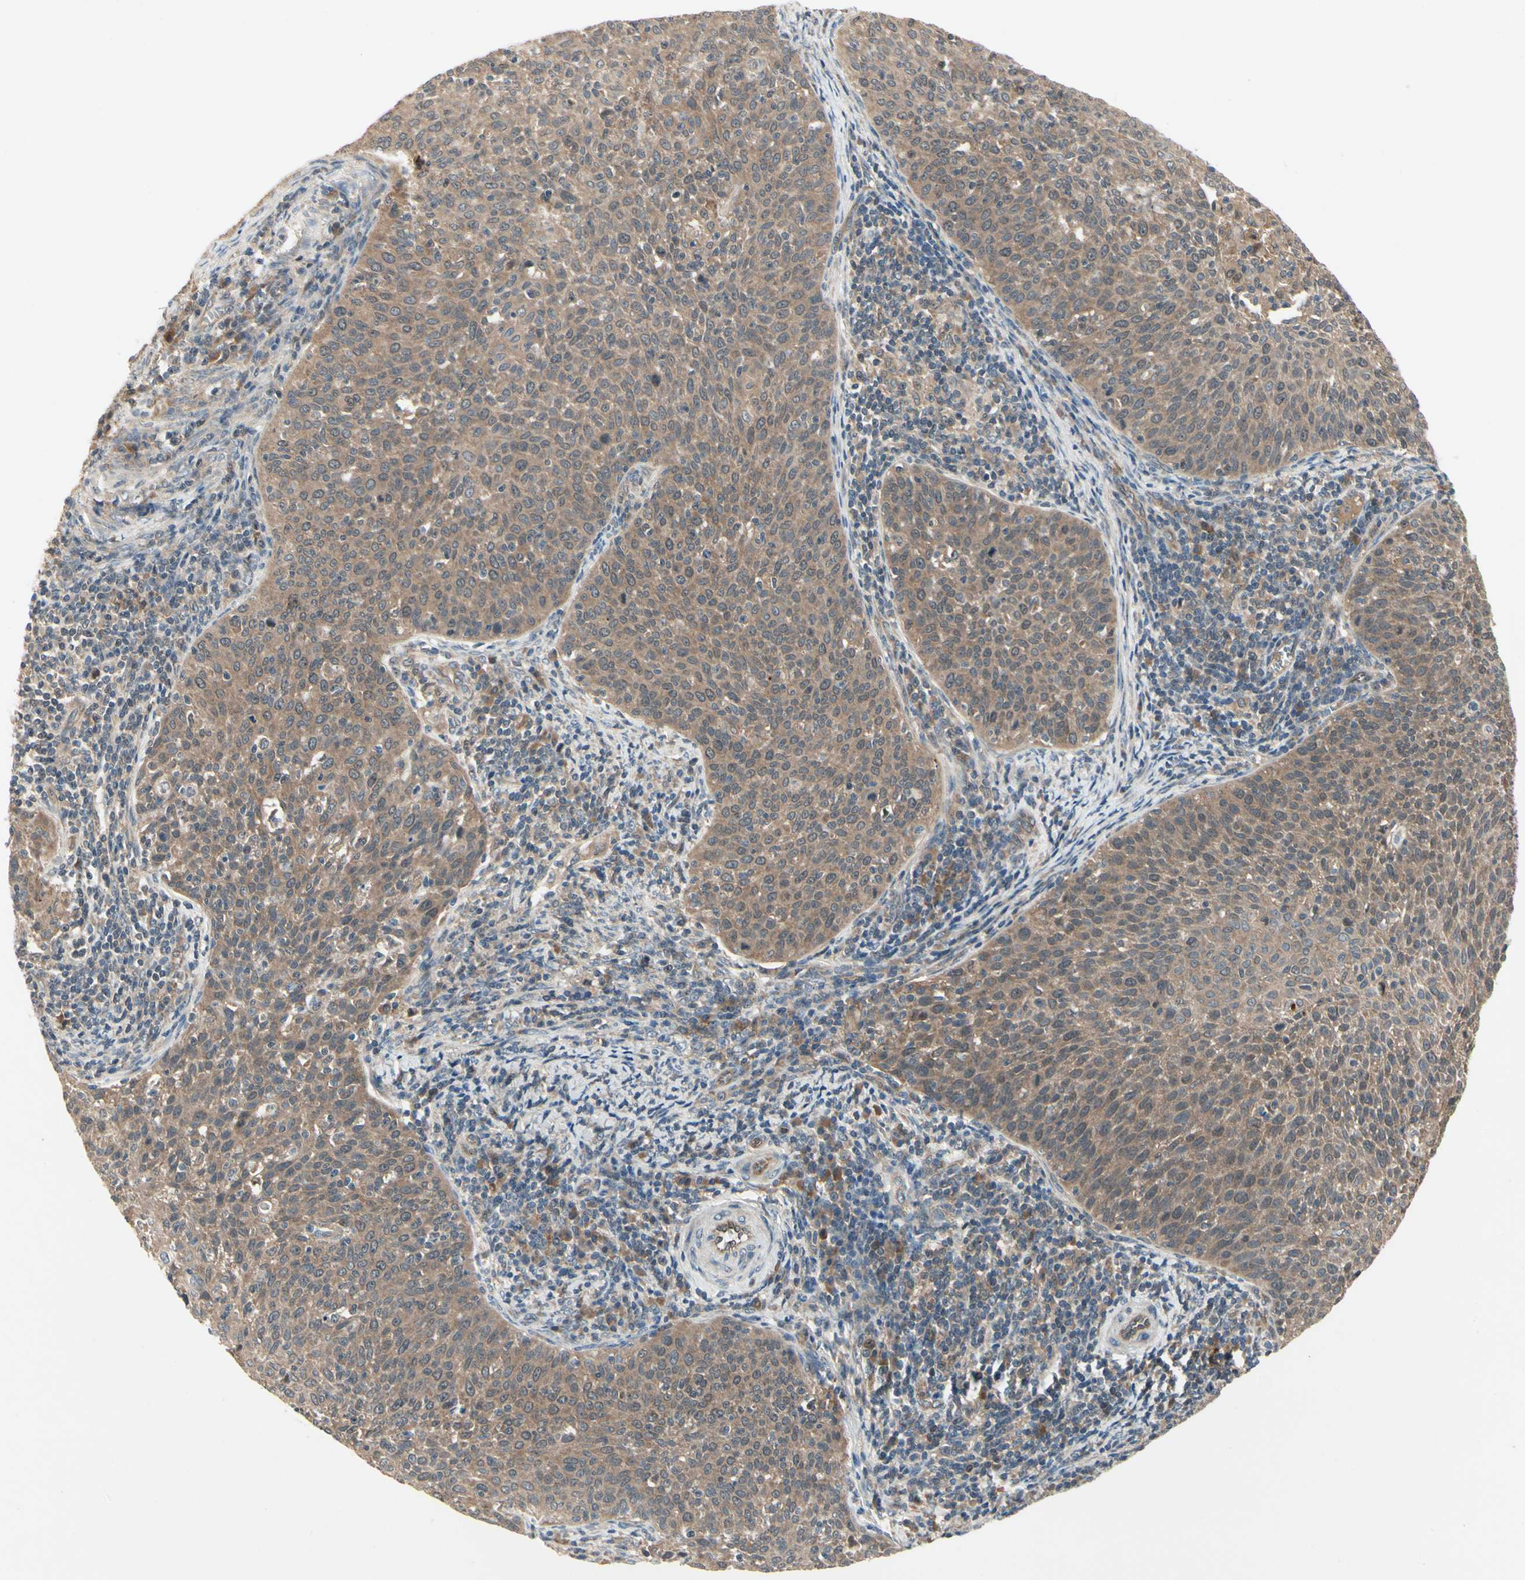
{"staining": {"intensity": "moderate", "quantity": ">75%", "location": "cytoplasmic/membranous"}, "tissue": "cervical cancer", "cell_type": "Tumor cells", "image_type": "cancer", "snomed": [{"axis": "morphology", "description": "Squamous cell carcinoma, NOS"}, {"axis": "topography", "description": "Cervix"}], "caption": "Cervical cancer tissue exhibits moderate cytoplasmic/membranous positivity in approximately >75% of tumor cells, visualized by immunohistochemistry.", "gene": "RNF14", "patient": {"sex": "female", "age": 38}}